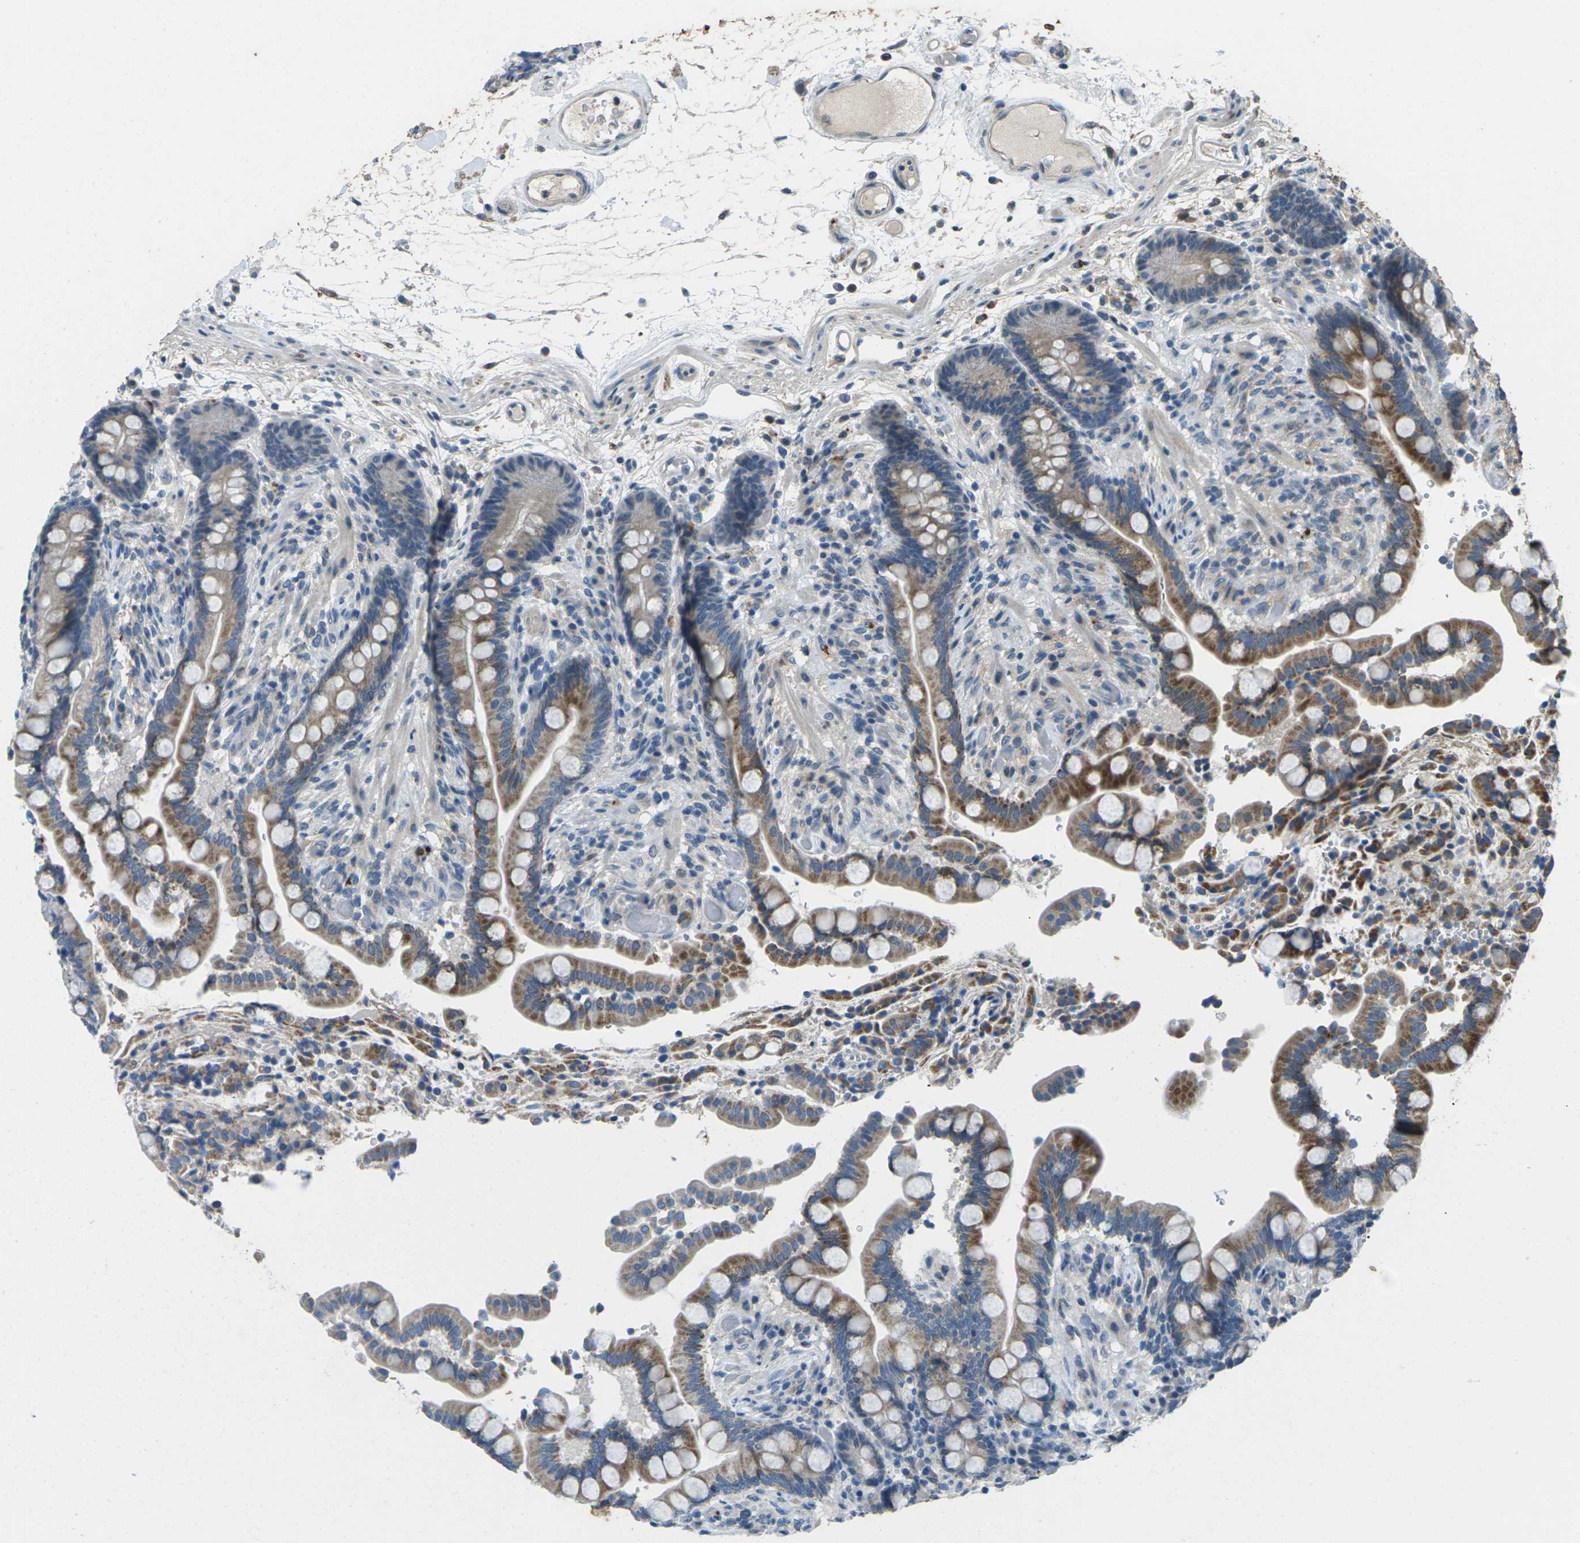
{"staining": {"intensity": "negative", "quantity": "none", "location": "none"}, "tissue": "colon", "cell_type": "Endothelial cells", "image_type": "normal", "snomed": [{"axis": "morphology", "description": "Normal tissue, NOS"}, {"axis": "topography", "description": "Colon"}], "caption": "Photomicrograph shows no protein positivity in endothelial cells of normal colon.", "gene": "SIGLEC14", "patient": {"sex": "male", "age": 73}}